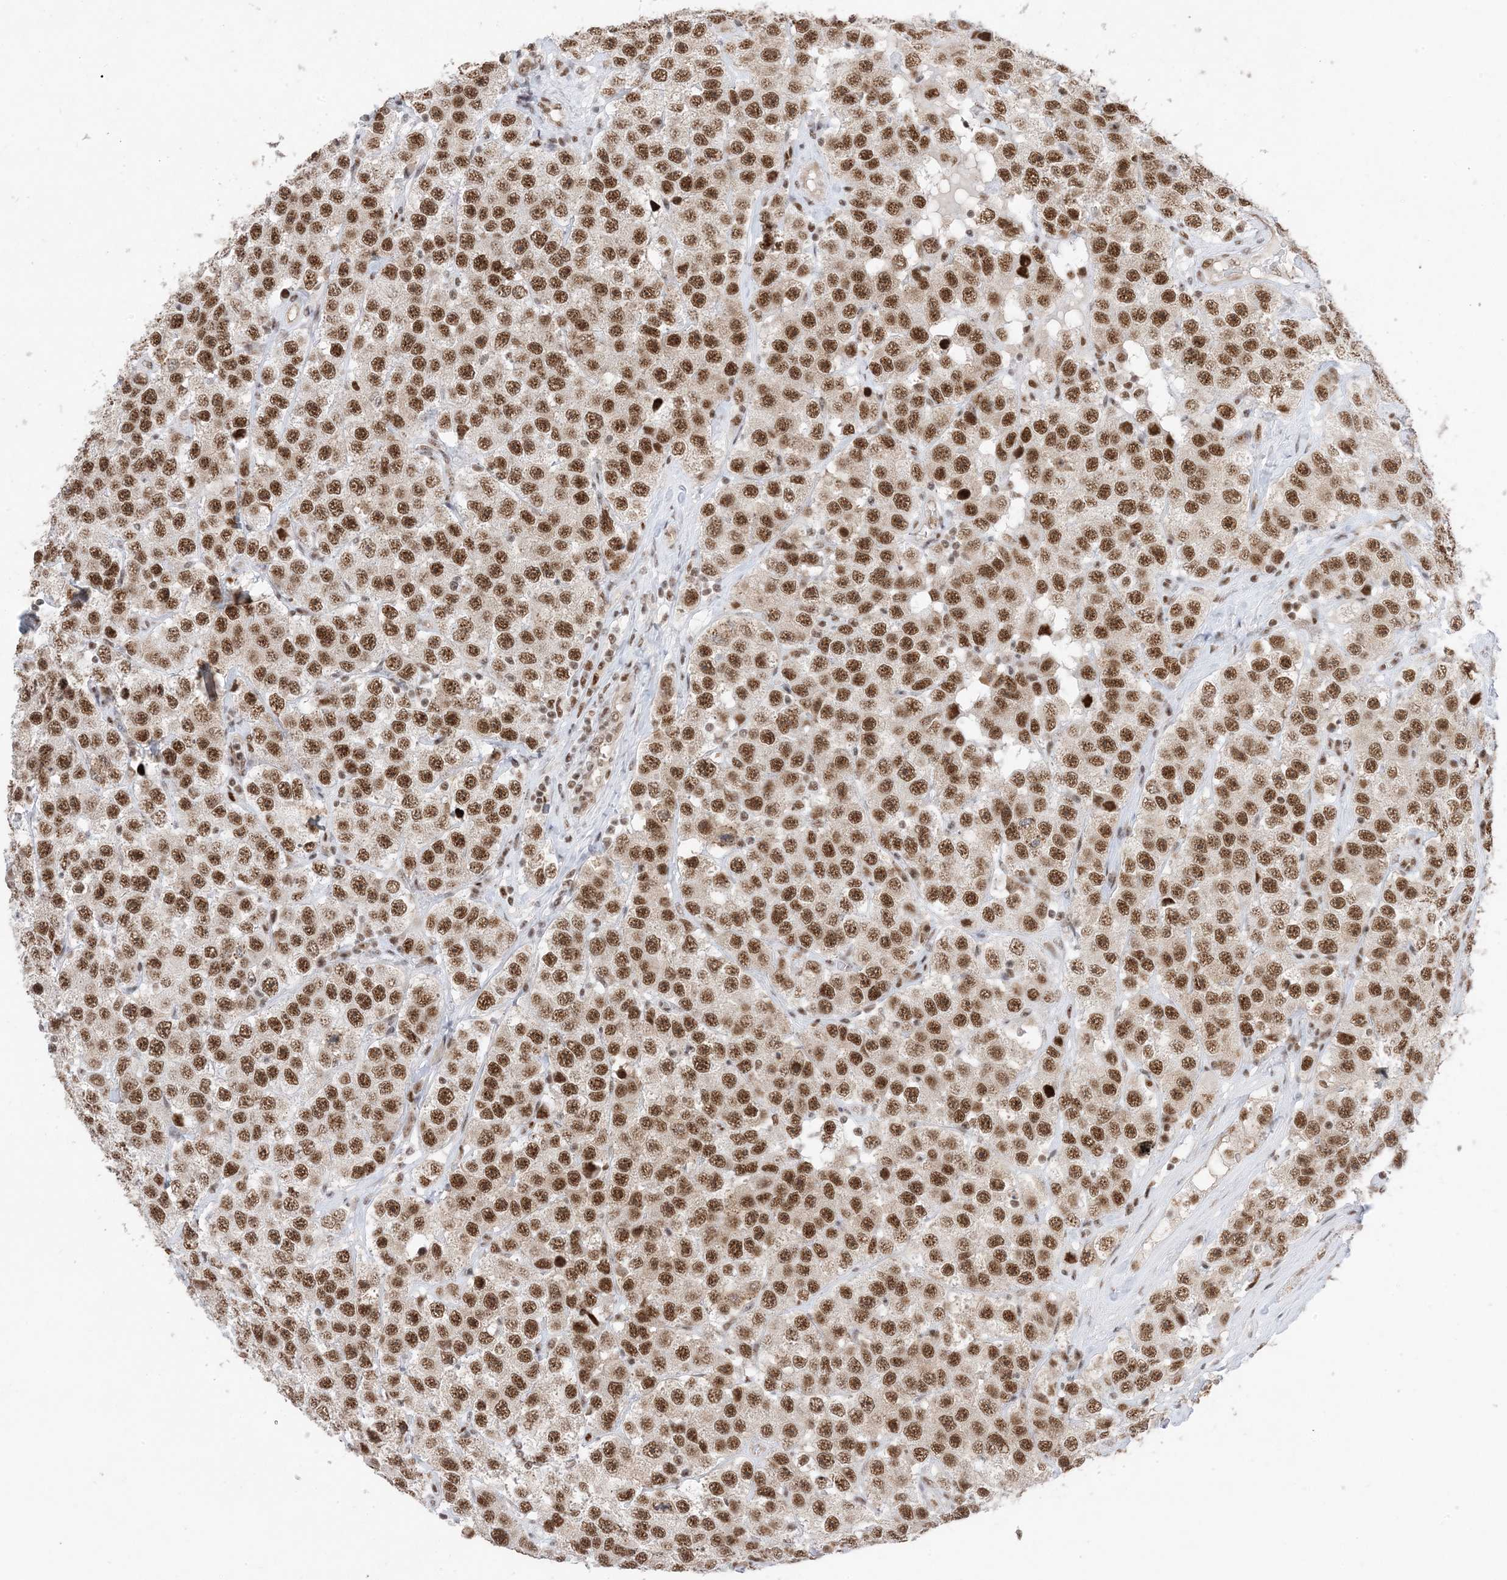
{"staining": {"intensity": "strong", "quantity": ">75%", "location": "nuclear"}, "tissue": "testis cancer", "cell_type": "Tumor cells", "image_type": "cancer", "snomed": [{"axis": "morphology", "description": "Seminoma, NOS"}, {"axis": "topography", "description": "Testis"}], "caption": "Tumor cells show high levels of strong nuclear expression in approximately >75% of cells in seminoma (testis).", "gene": "SF3A3", "patient": {"sex": "male", "age": 28}}